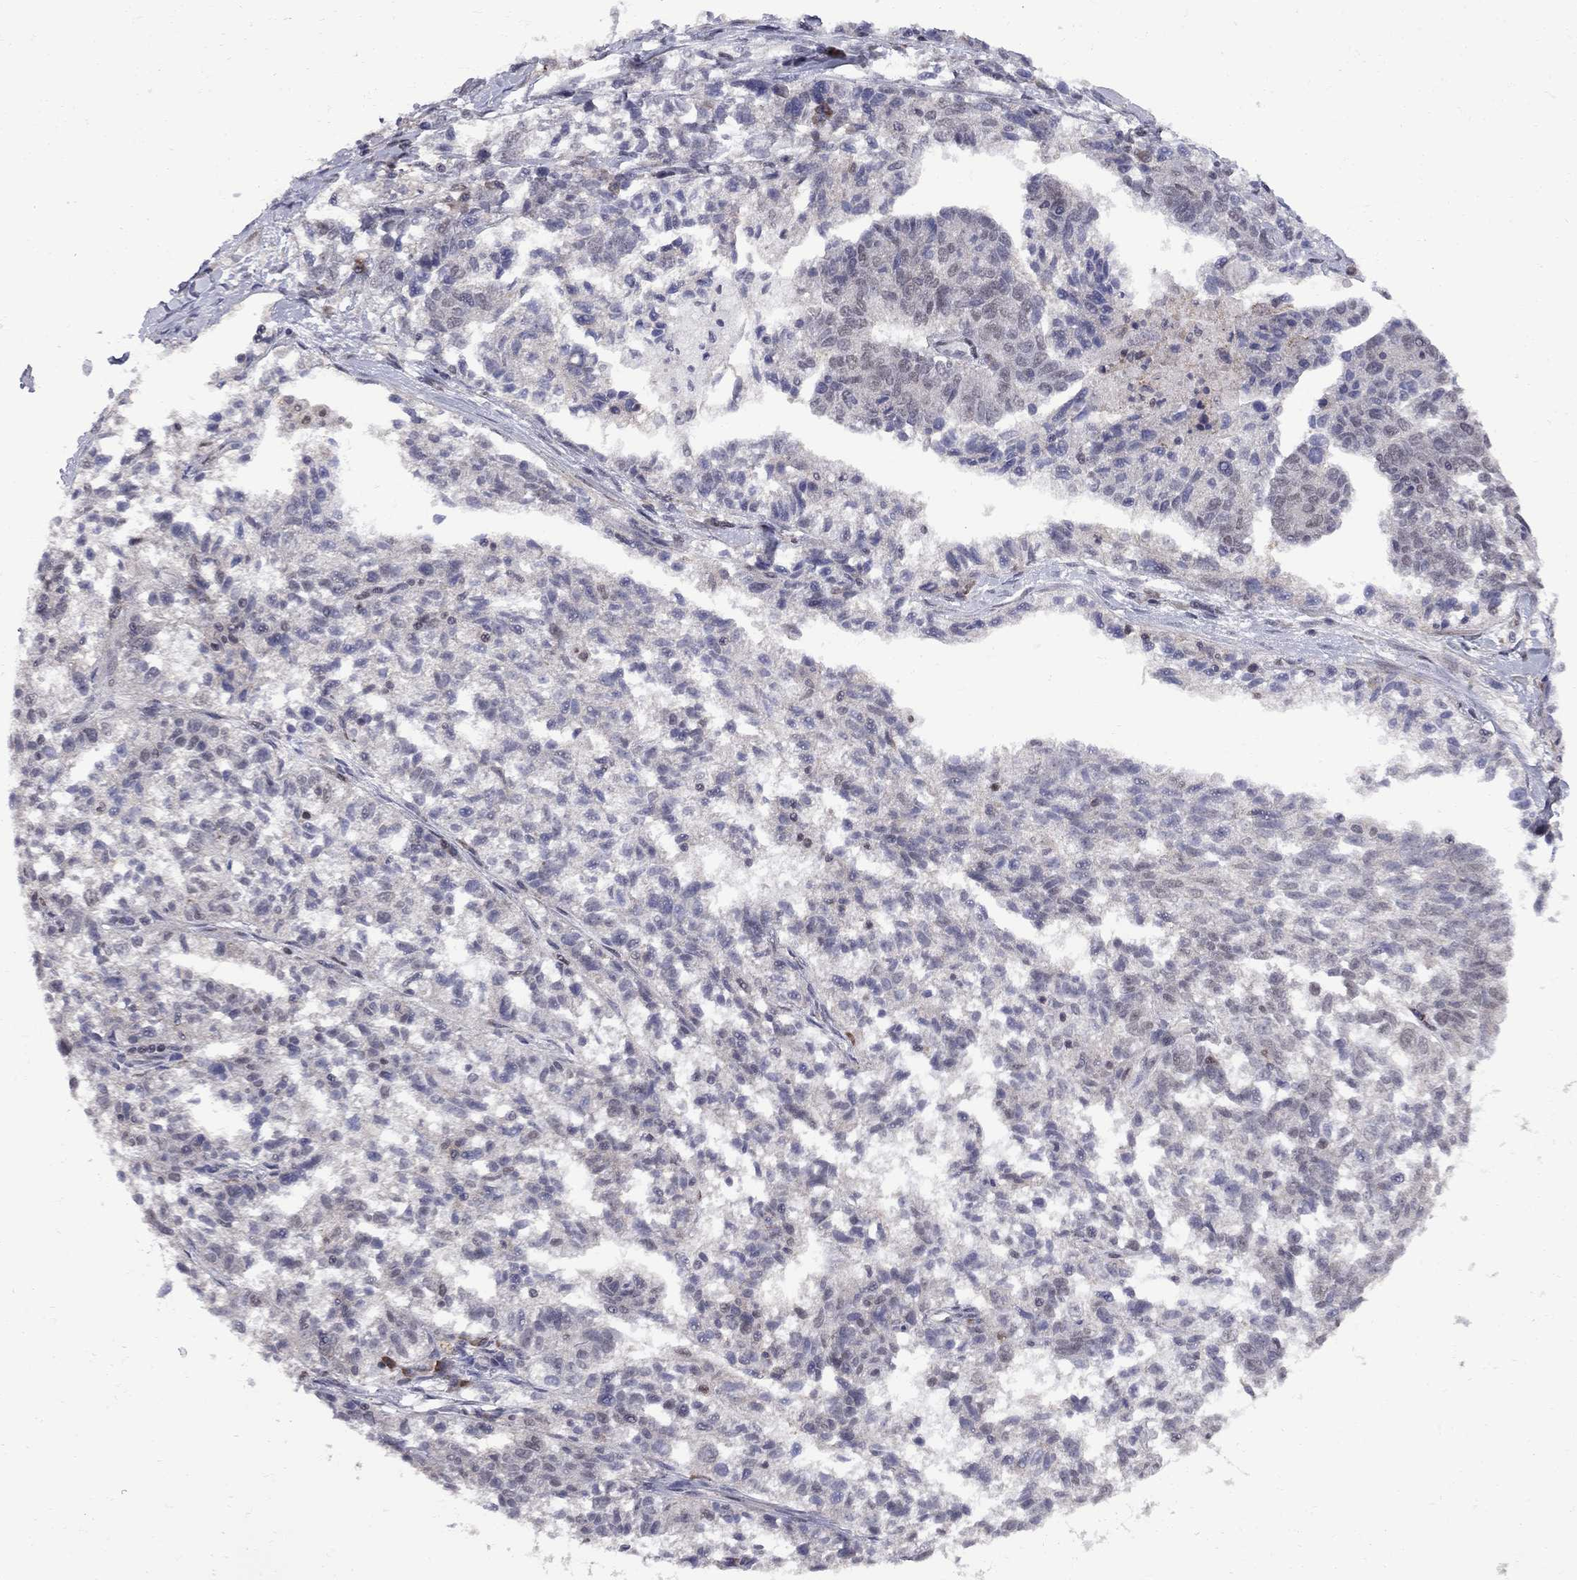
{"staining": {"intensity": "negative", "quantity": "none", "location": "none"}, "tissue": "ovarian cancer", "cell_type": "Tumor cells", "image_type": "cancer", "snomed": [{"axis": "morphology", "description": "Cystadenocarcinoma, serous, NOS"}, {"axis": "topography", "description": "Ovary"}], "caption": "A high-resolution image shows immunohistochemistry (IHC) staining of ovarian serous cystadenocarcinoma, which reveals no significant staining in tumor cells.", "gene": "BRF1", "patient": {"sex": "female", "age": 71}}